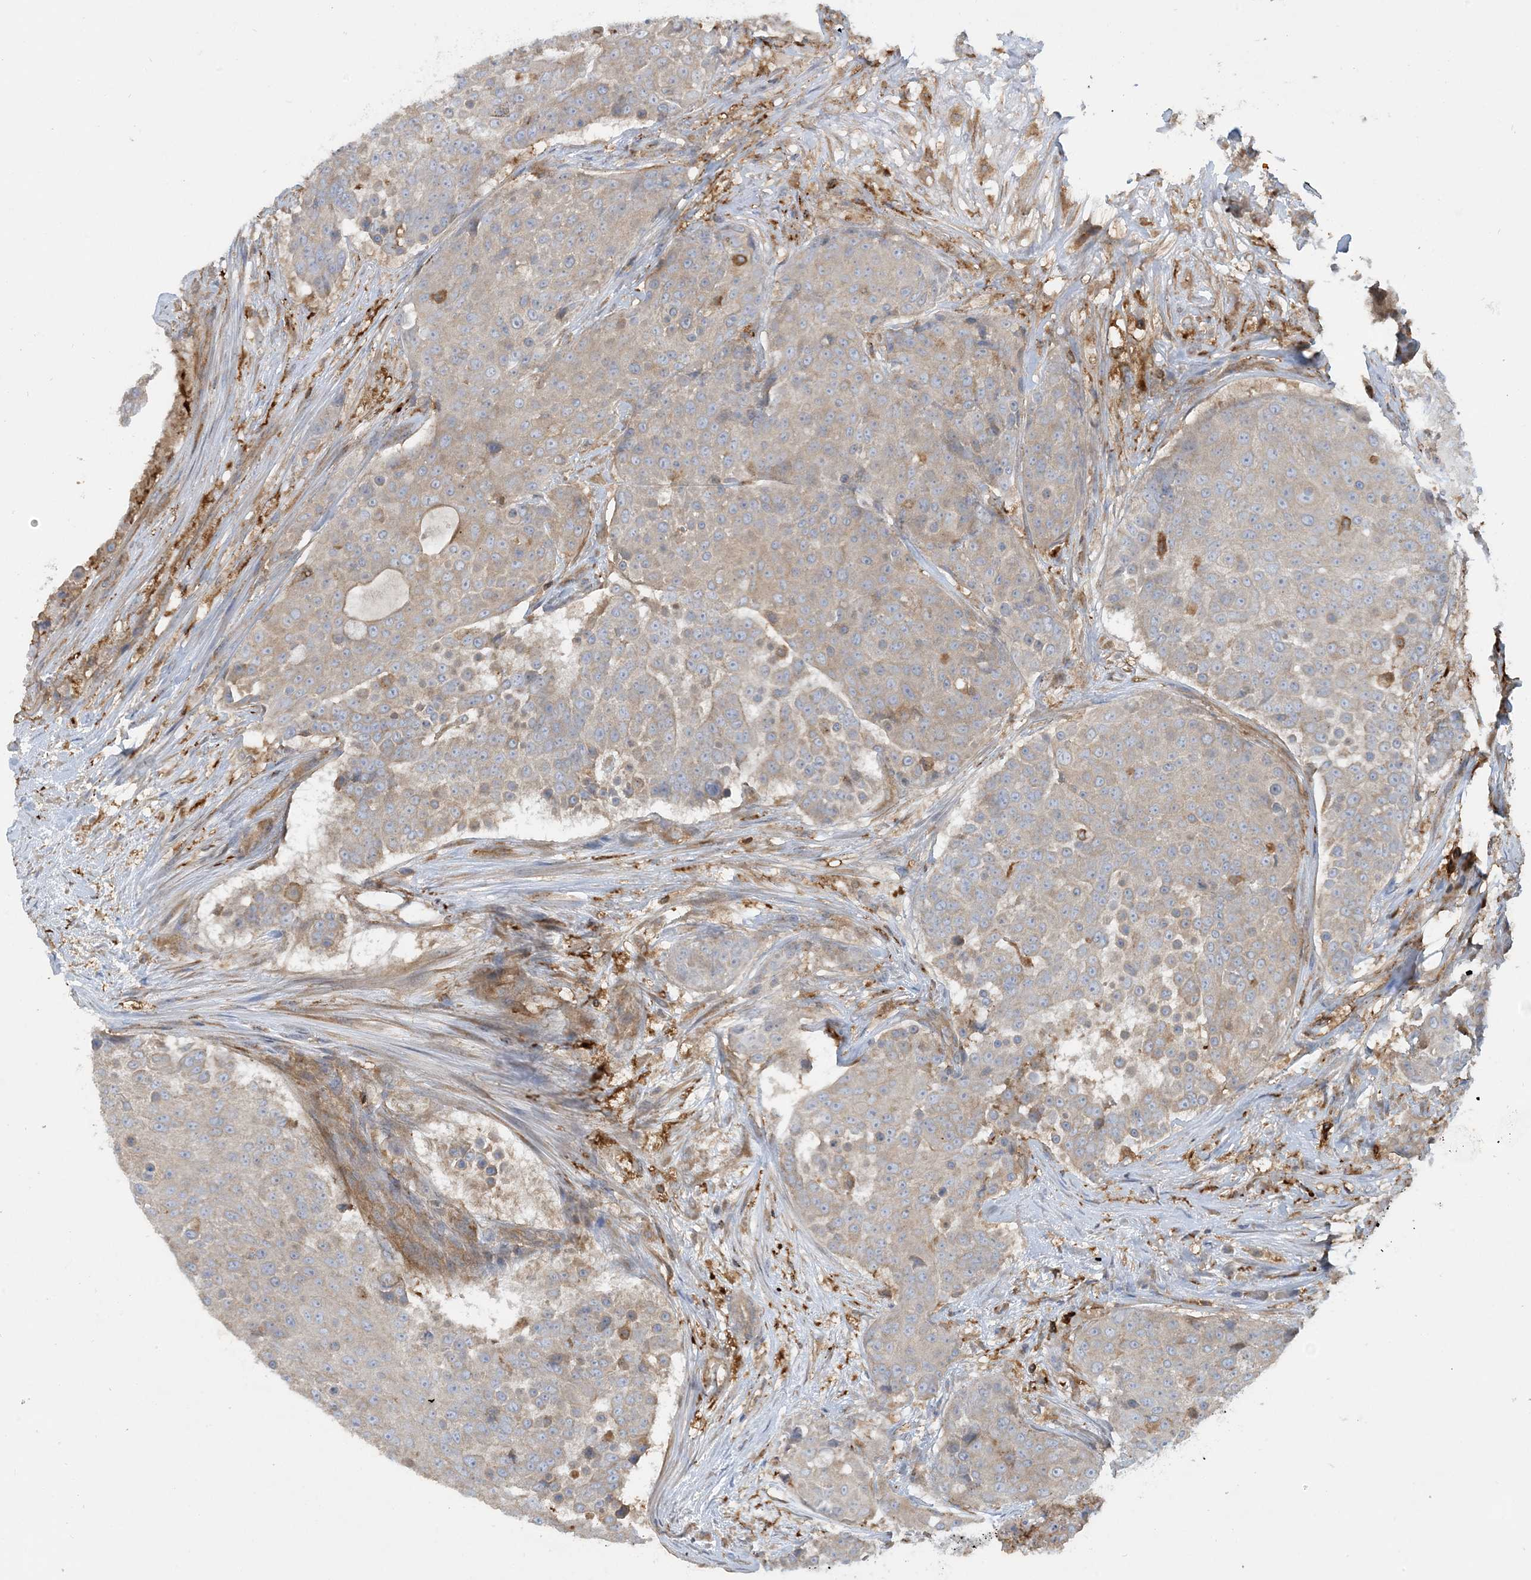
{"staining": {"intensity": "weak", "quantity": "<25%", "location": "cytoplasmic/membranous"}, "tissue": "urothelial cancer", "cell_type": "Tumor cells", "image_type": "cancer", "snomed": [{"axis": "morphology", "description": "Urothelial carcinoma, High grade"}, {"axis": "topography", "description": "Urinary bladder"}], "caption": "Human high-grade urothelial carcinoma stained for a protein using IHC displays no staining in tumor cells.", "gene": "SFMBT2", "patient": {"sex": "female", "age": 63}}